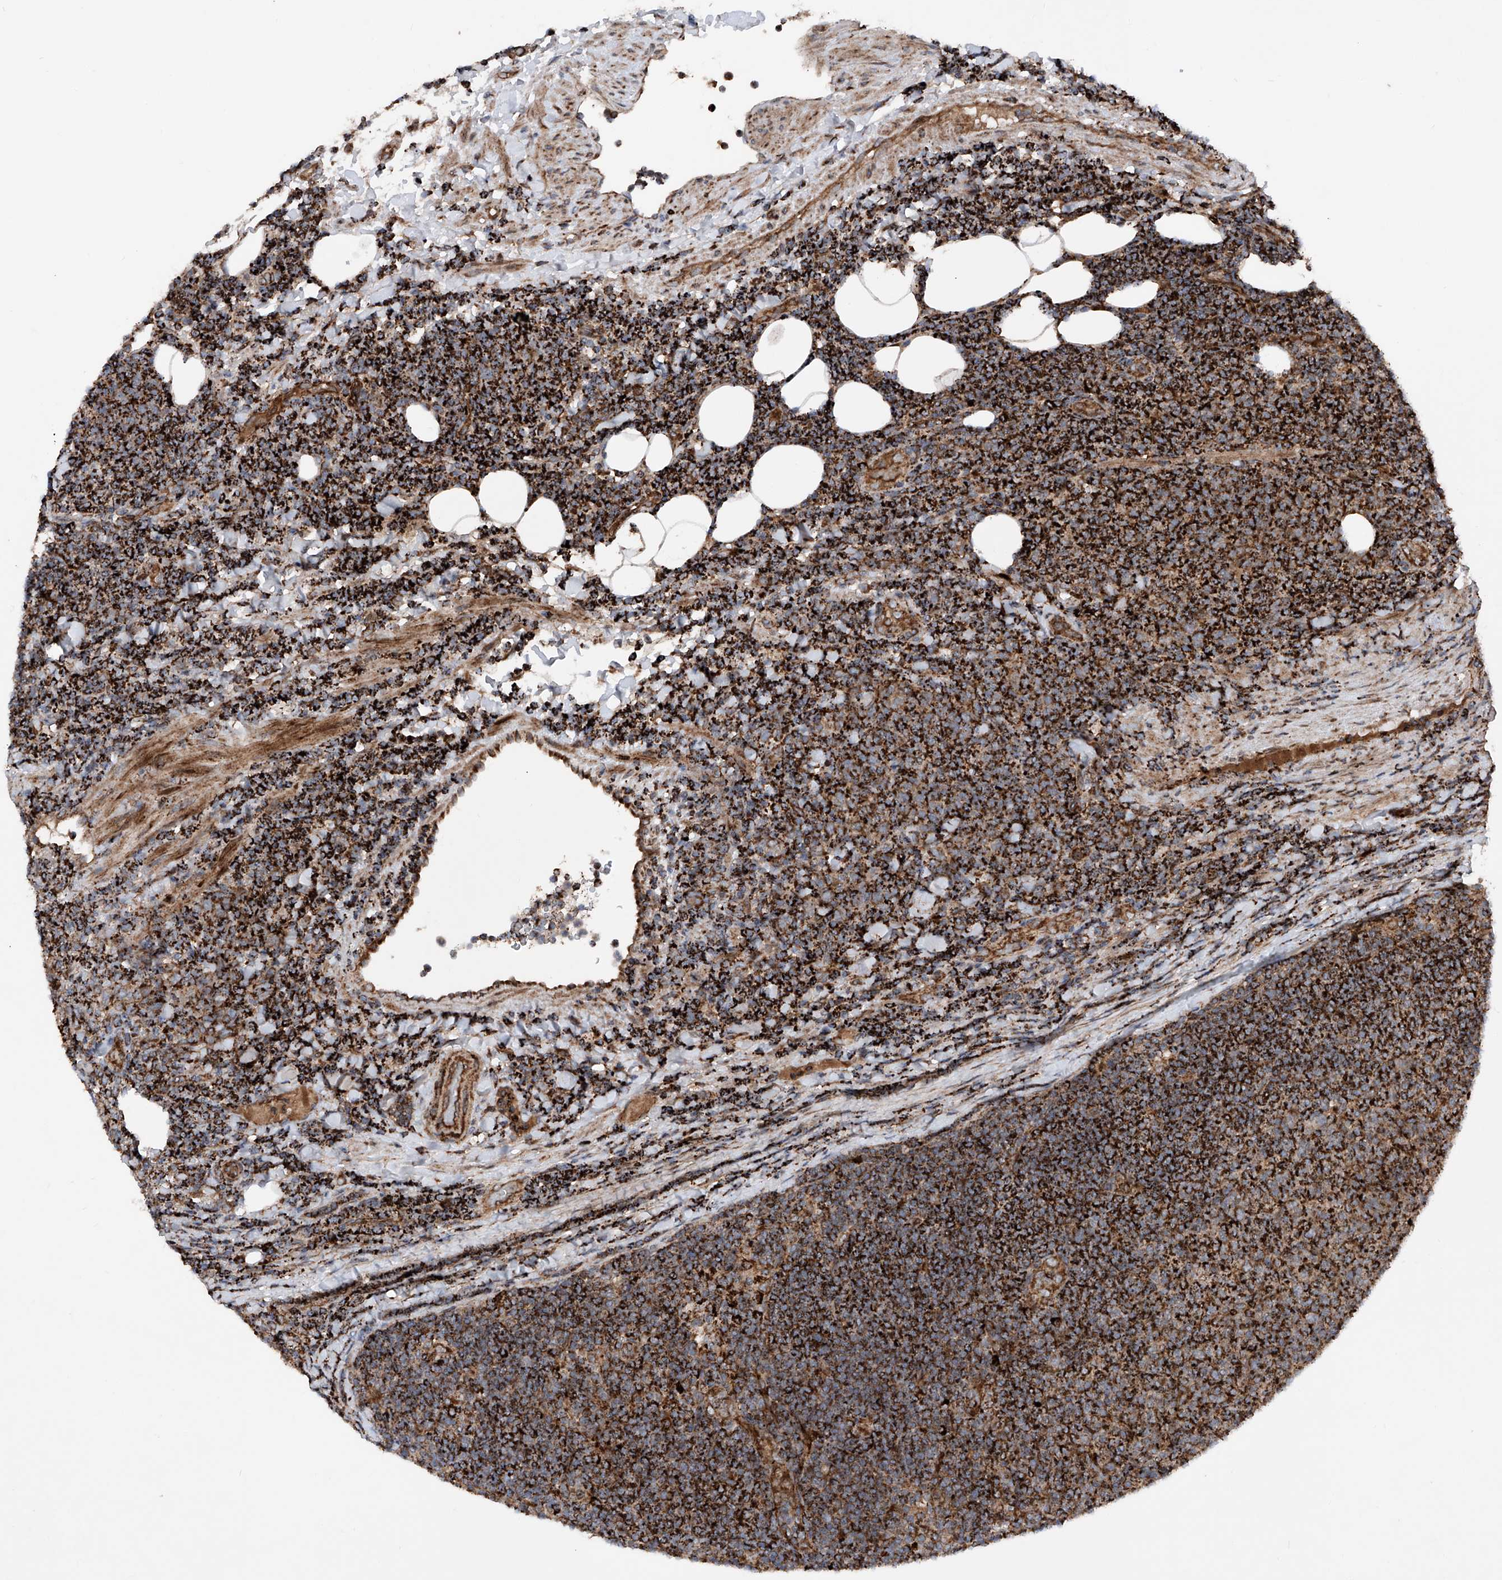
{"staining": {"intensity": "strong", "quantity": ">75%", "location": "cytoplasmic/membranous"}, "tissue": "lymphoma", "cell_type": "Tumor cells", "image_type": "cancer", "snomed": [{"axis": "morphology", "description": "Malignant lymphoma, non-Hodgkin's type, Low grade"}, {"axis": "topography", "description": "Lymph node"}], "caption": "Brown immunohistochemical staining in lymphoma shows strong cytoplasmic/membranous expression in approximately >75% of tumor cells.", "gene": "DAD1", "patient": {"sex": "male", "age": 66}}